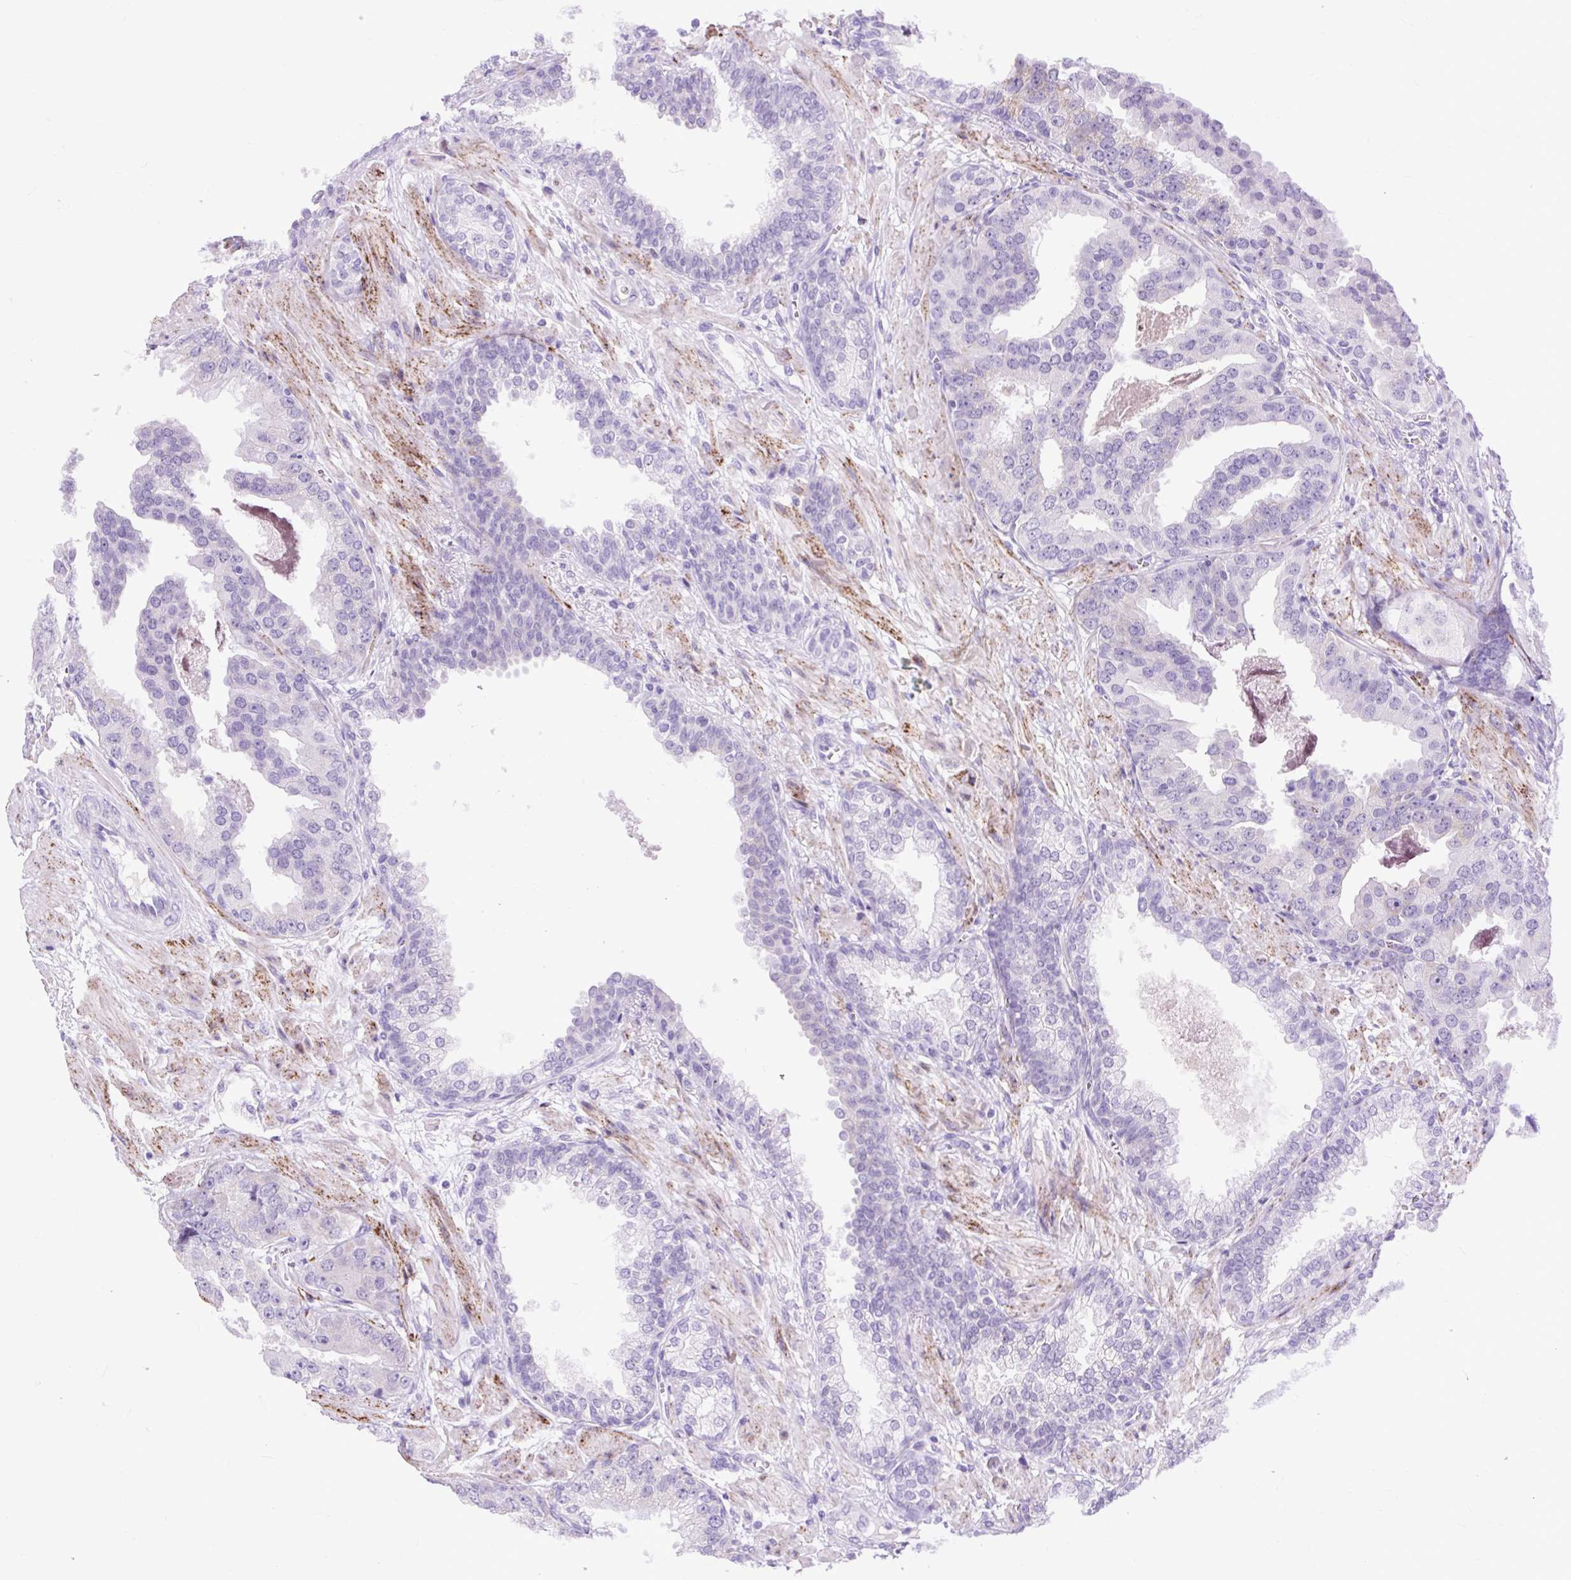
{"staining": {"intensity": "negative", "quantity": "none", "location": "none"}, "tissue": "prostate cancer", "cell_type": "Tumor cells", "image_type": "cancer", "snomed": [{"axis": "morphology", "description": "Adenocarcinoma, High grade"}, {"axis": "topography", "description": "Prostate"}], "caption": "This is an immunohistochemistry histopathology image of prostate cancer. There is no positivity in tumor cells.", "gene": "ZNF256", "patient": {"sex": "male", "age": 71}}